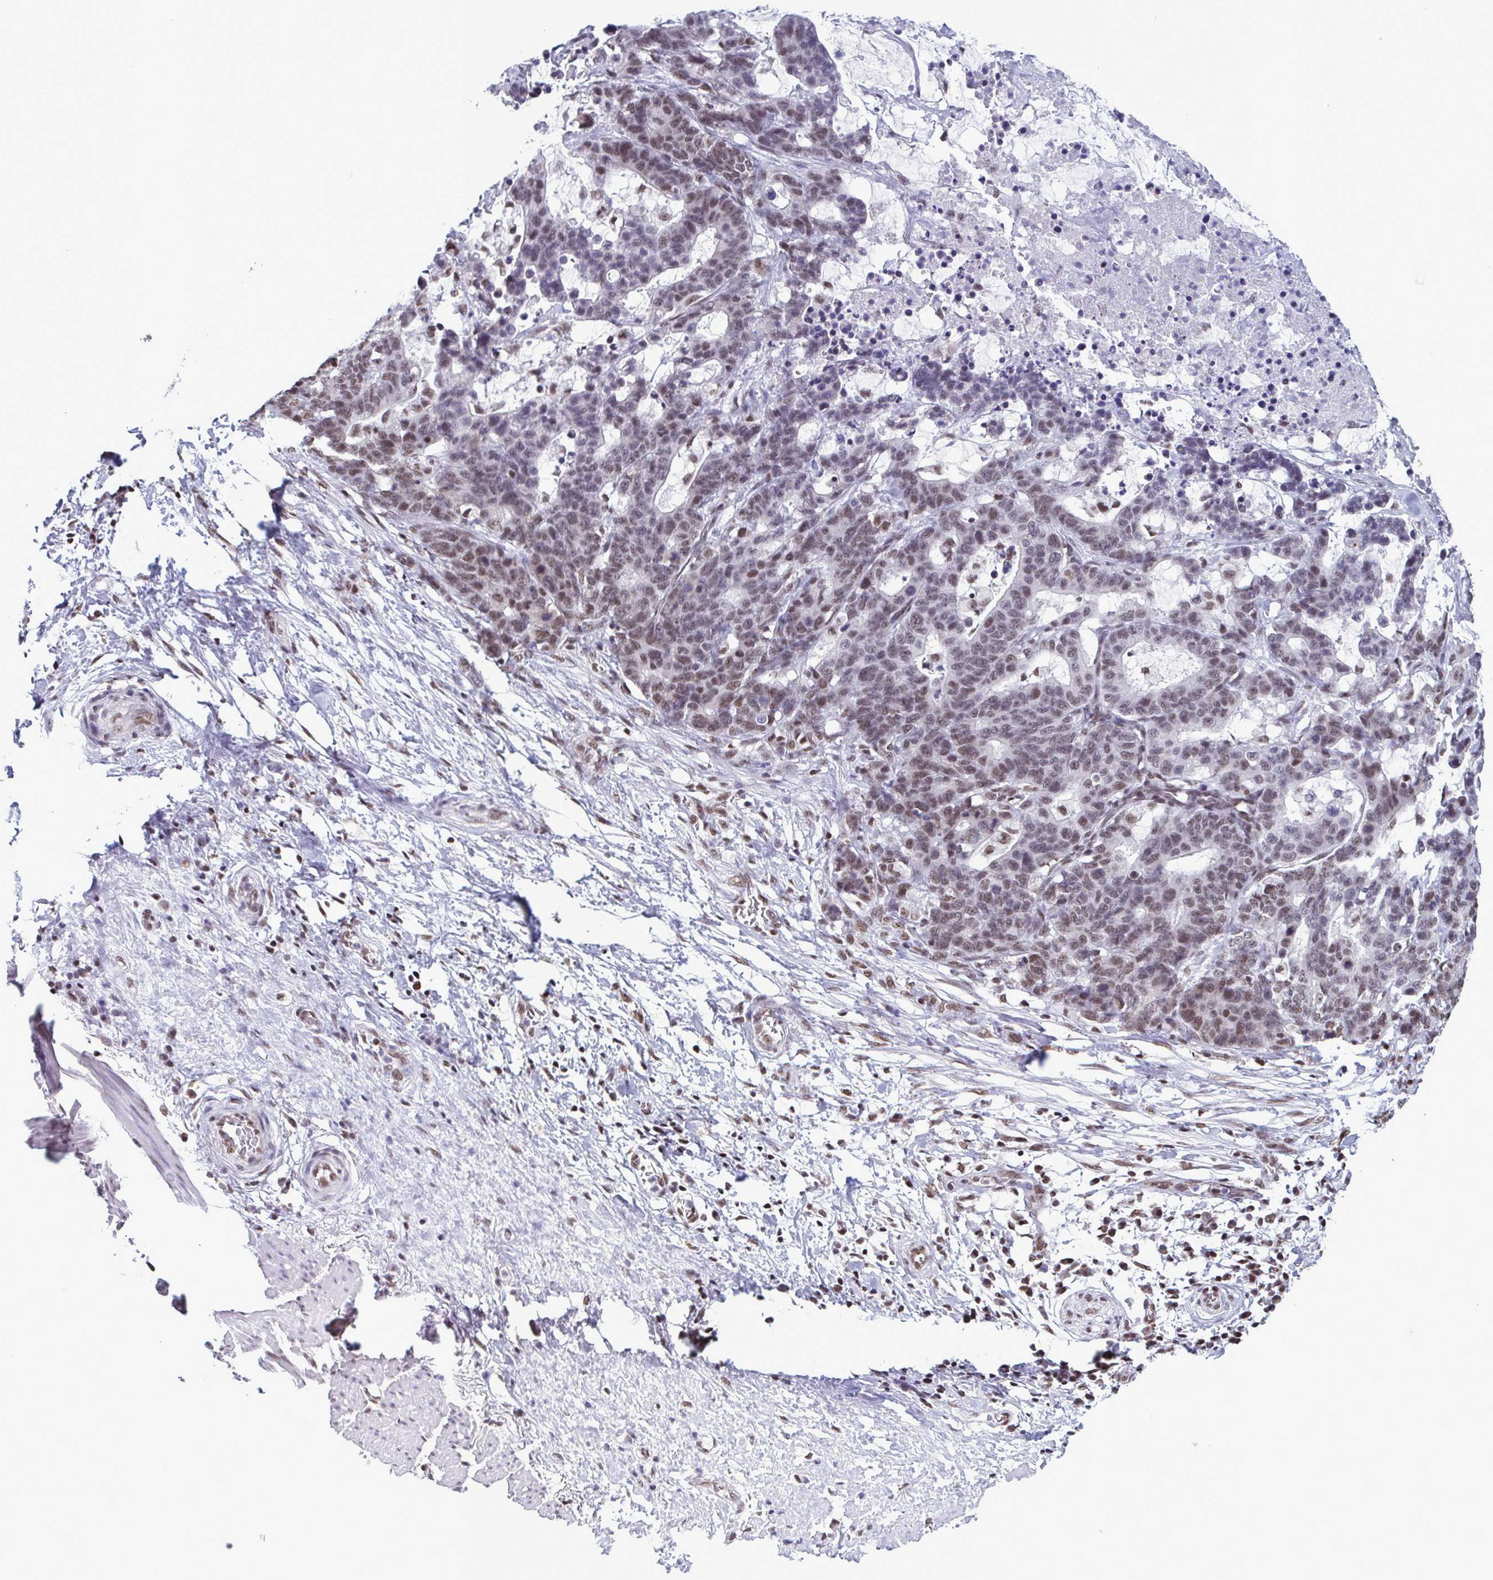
{"staining": {"intensity": "weak", "quantity": "25%-75%", "location": "nuclear"}, "tissue": "stomach cancer", "cell_type": "Tumor cells", "image_type": "cancer", "snomed": [{"axis": "morphology", "description": "Normal tissue, NOS"}, {"axis": "morphology", "description": "Adenocarcinoma, NOS"}, {"axis": "topography", "description": "Stomach"}], "caption": "Stomach cancer (adenocarcinoma) was stained to show a protein in brown. There is low levels of weak nuclear staining in approximately 25%-75% of tumor cells.", "gene": "TIMM21", "patient": {"sex": "female", "age": 64}}